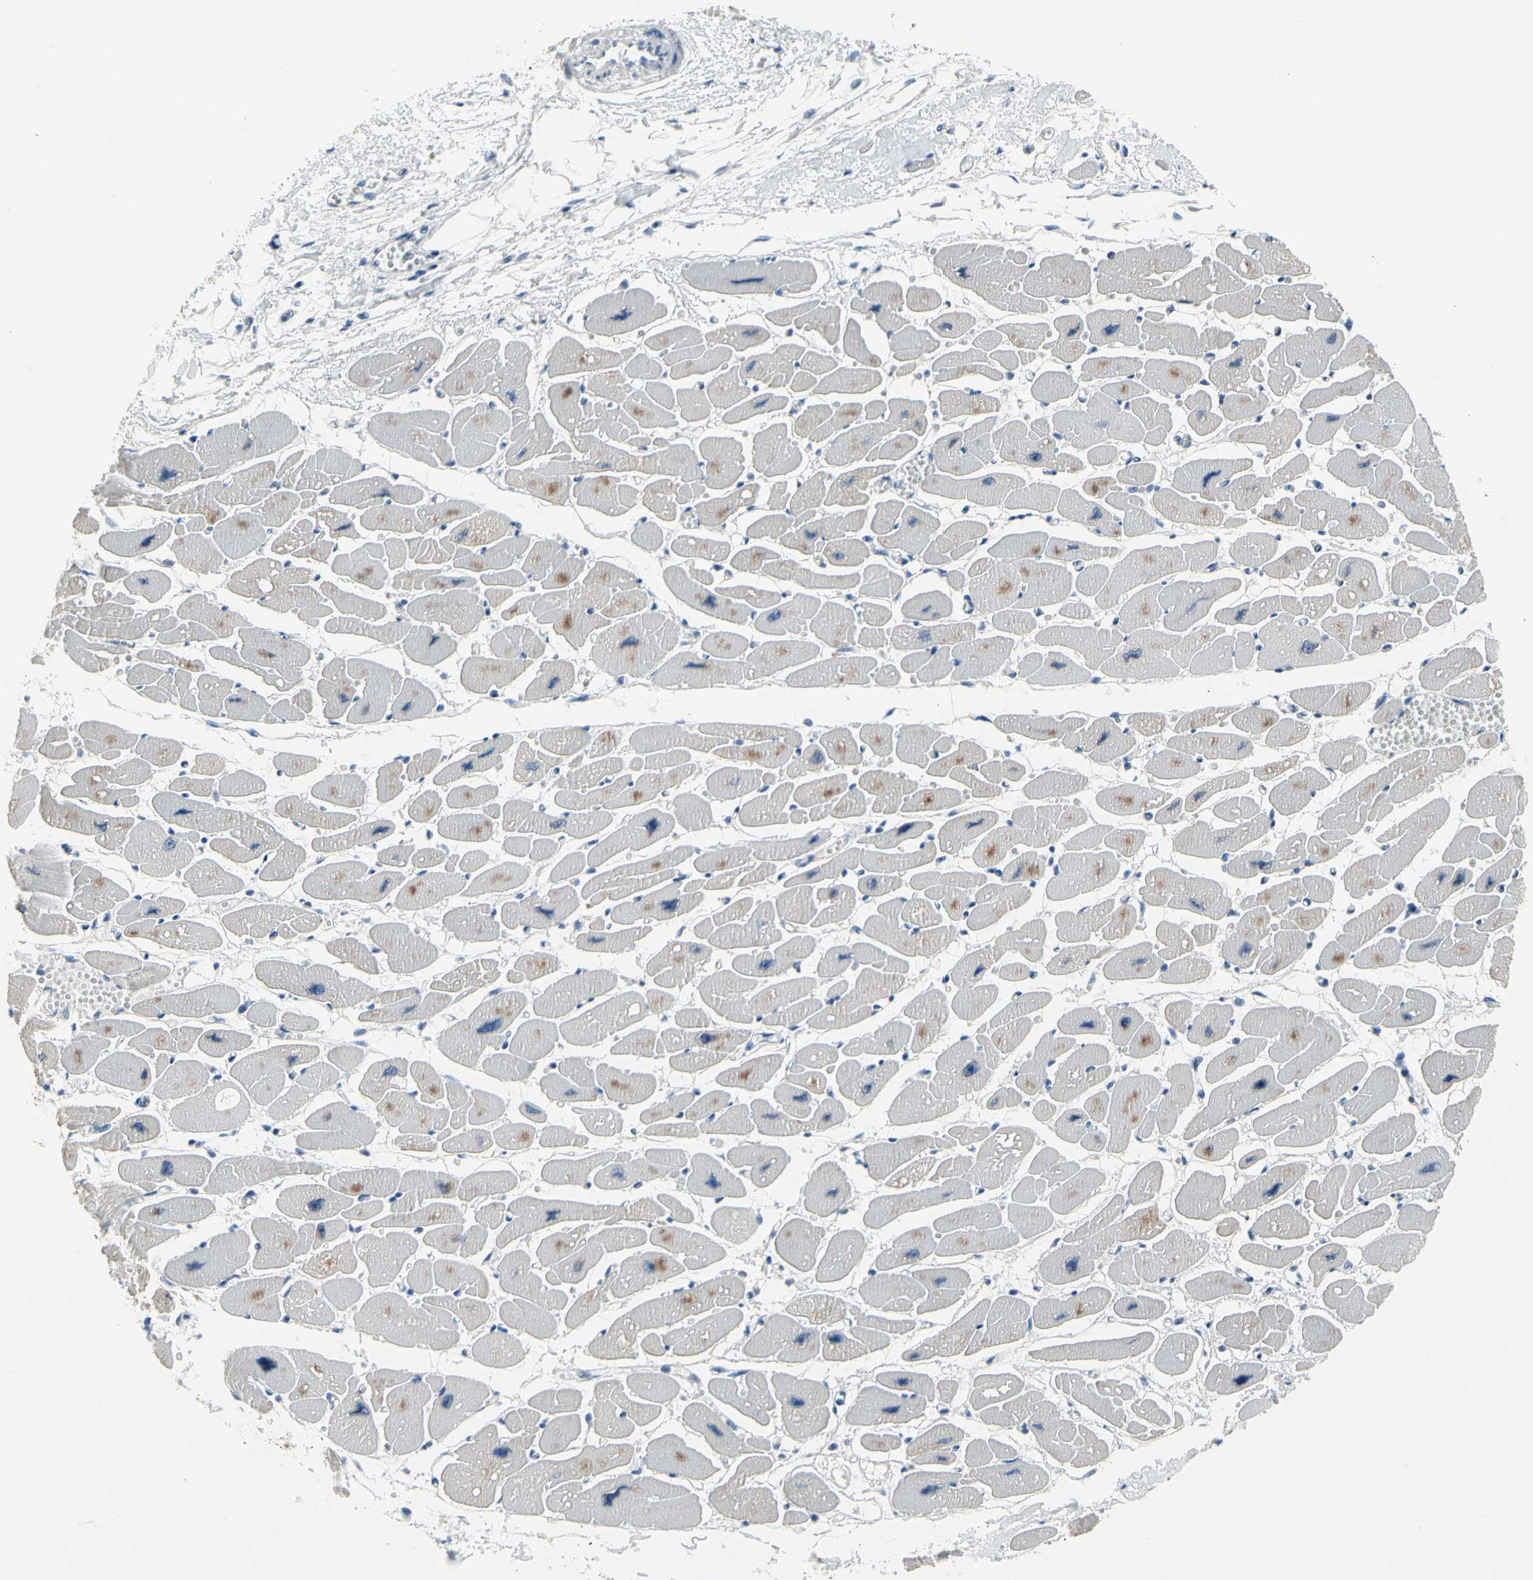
{"staining": {"intensity": "negative", "quantity": "none", "location": "none"}, "tissue": "heart muscle", "cell_type": "Cardiomyocytes", "image_type": "normal", "snomed": [{"axis": "morphology", "description": "Normal tissue, NOS"}, {"axis": "topography", "description": "Heart"}], "caption": "Unremarkable heart muscle was stained to show a protein in brown. There is no significant positivity in cardiomyocytes. (Immunohistochemistry (ihc), brightfield microscopy, high magnification).", "gene": "MUC5B", "patient": {"sex": "female", "age": 54}}